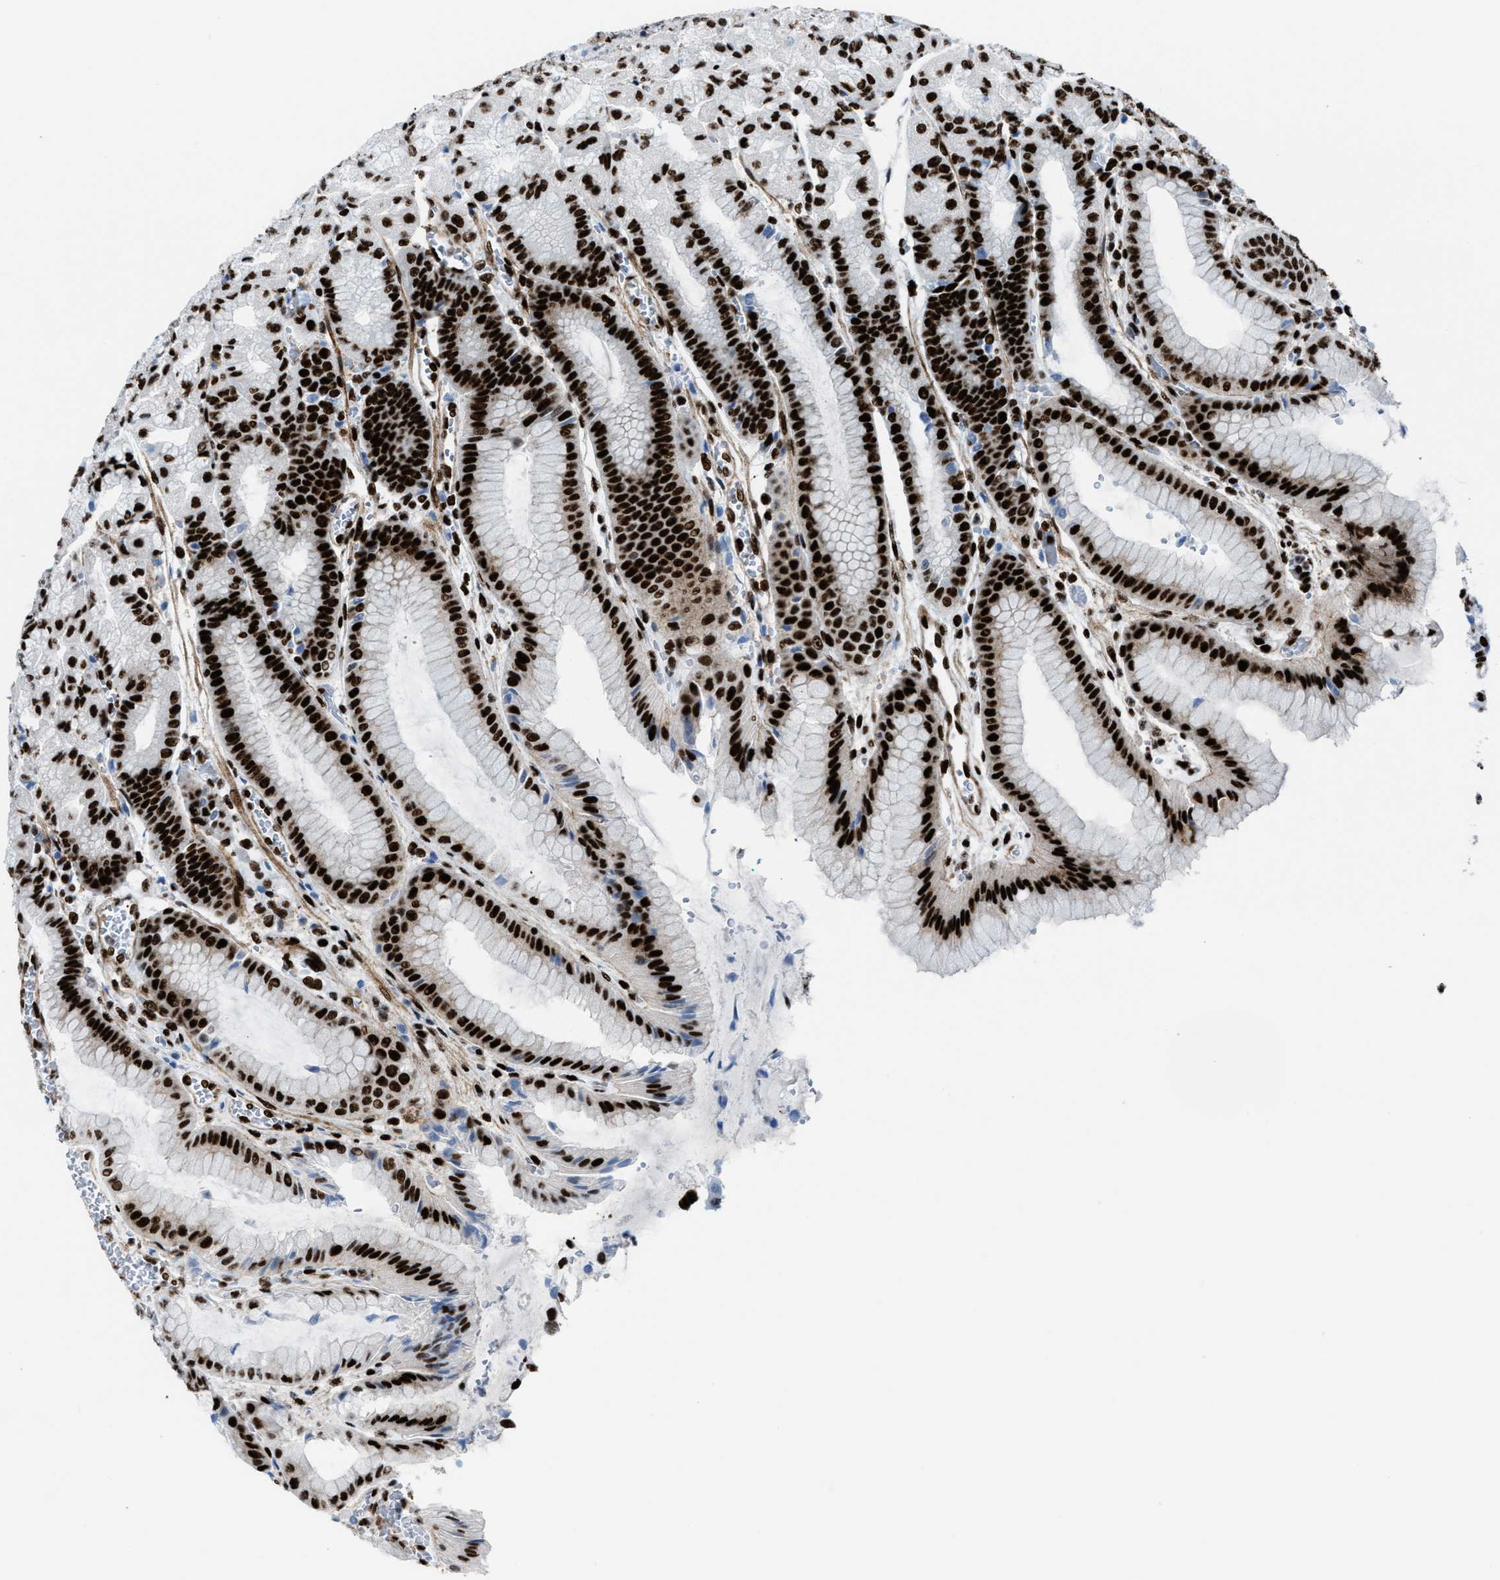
{"staining": {"intensity": "strong", "quantity": ">75%", "location": "nuclear"}, "tissue": "stomach", "cell_type": "Glandular cells", "image_type": "normal", "snomed": [{"axis": "morphology", "description": "Normal tissue, NOS"}, {"axis": "morphology", "description": "Carcinoid, malignant, NOS"}, {"axis": "topography", "description": "Stomach, upper"}], "caption": "Immunohistochemistry (IHC) image of normal stomach: stomach stained using IHC displays high levels of strong protein expression localized specifically in the nuclear of glandular cells, appearing as a nuclear brown color.", "gene": "NONO", "patient": {"sex": "male", "age": 39}}